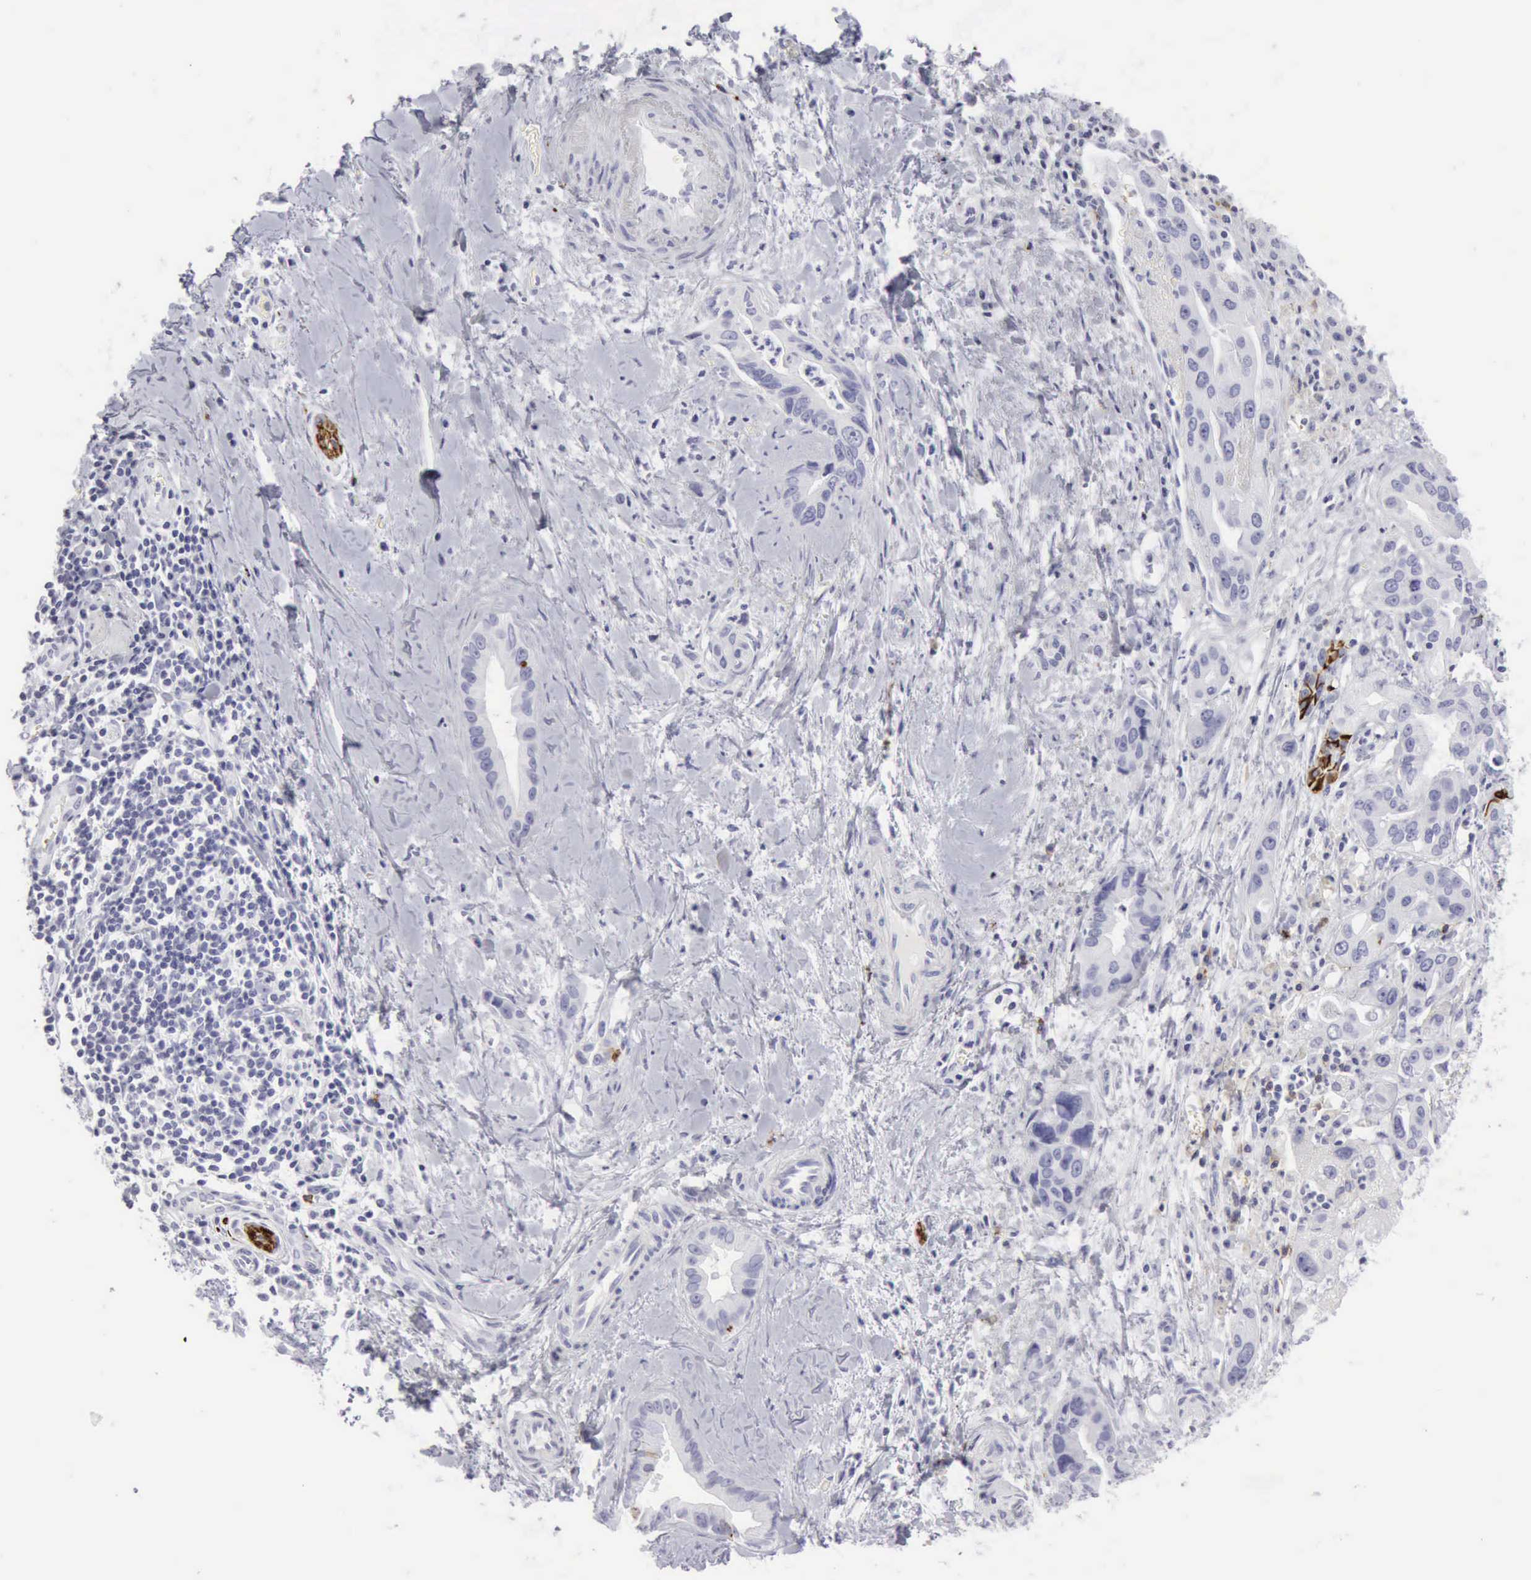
{"staining": {"intensity": "strong", "quantity": "<25%", "location": "cytoplasmic/membranous"}, "tissue": "liver cancer", "cell_type": "Tumor cells", "image_type": "cancer", "snomed": [{"axis": "morphology", "description": "Cholangiocarcinoma"}, {"axis": "topography", "description": "Liver"}], "caption": "DAB (3,3'-diaminobenzidine) immunohistochemical staining of human liver cholangiocarcinoma displays strong cytoplasmic/membranous protein expression in approximately <25% of tumor cells. (Stains: DAB (3,3'-diaminobenzidine) in brown, nuclei in blue, Microscopy: brightfield microscopy at high magnification).", "gene": "NCAM1", "patient": {"sex": "female", "age": 65}}